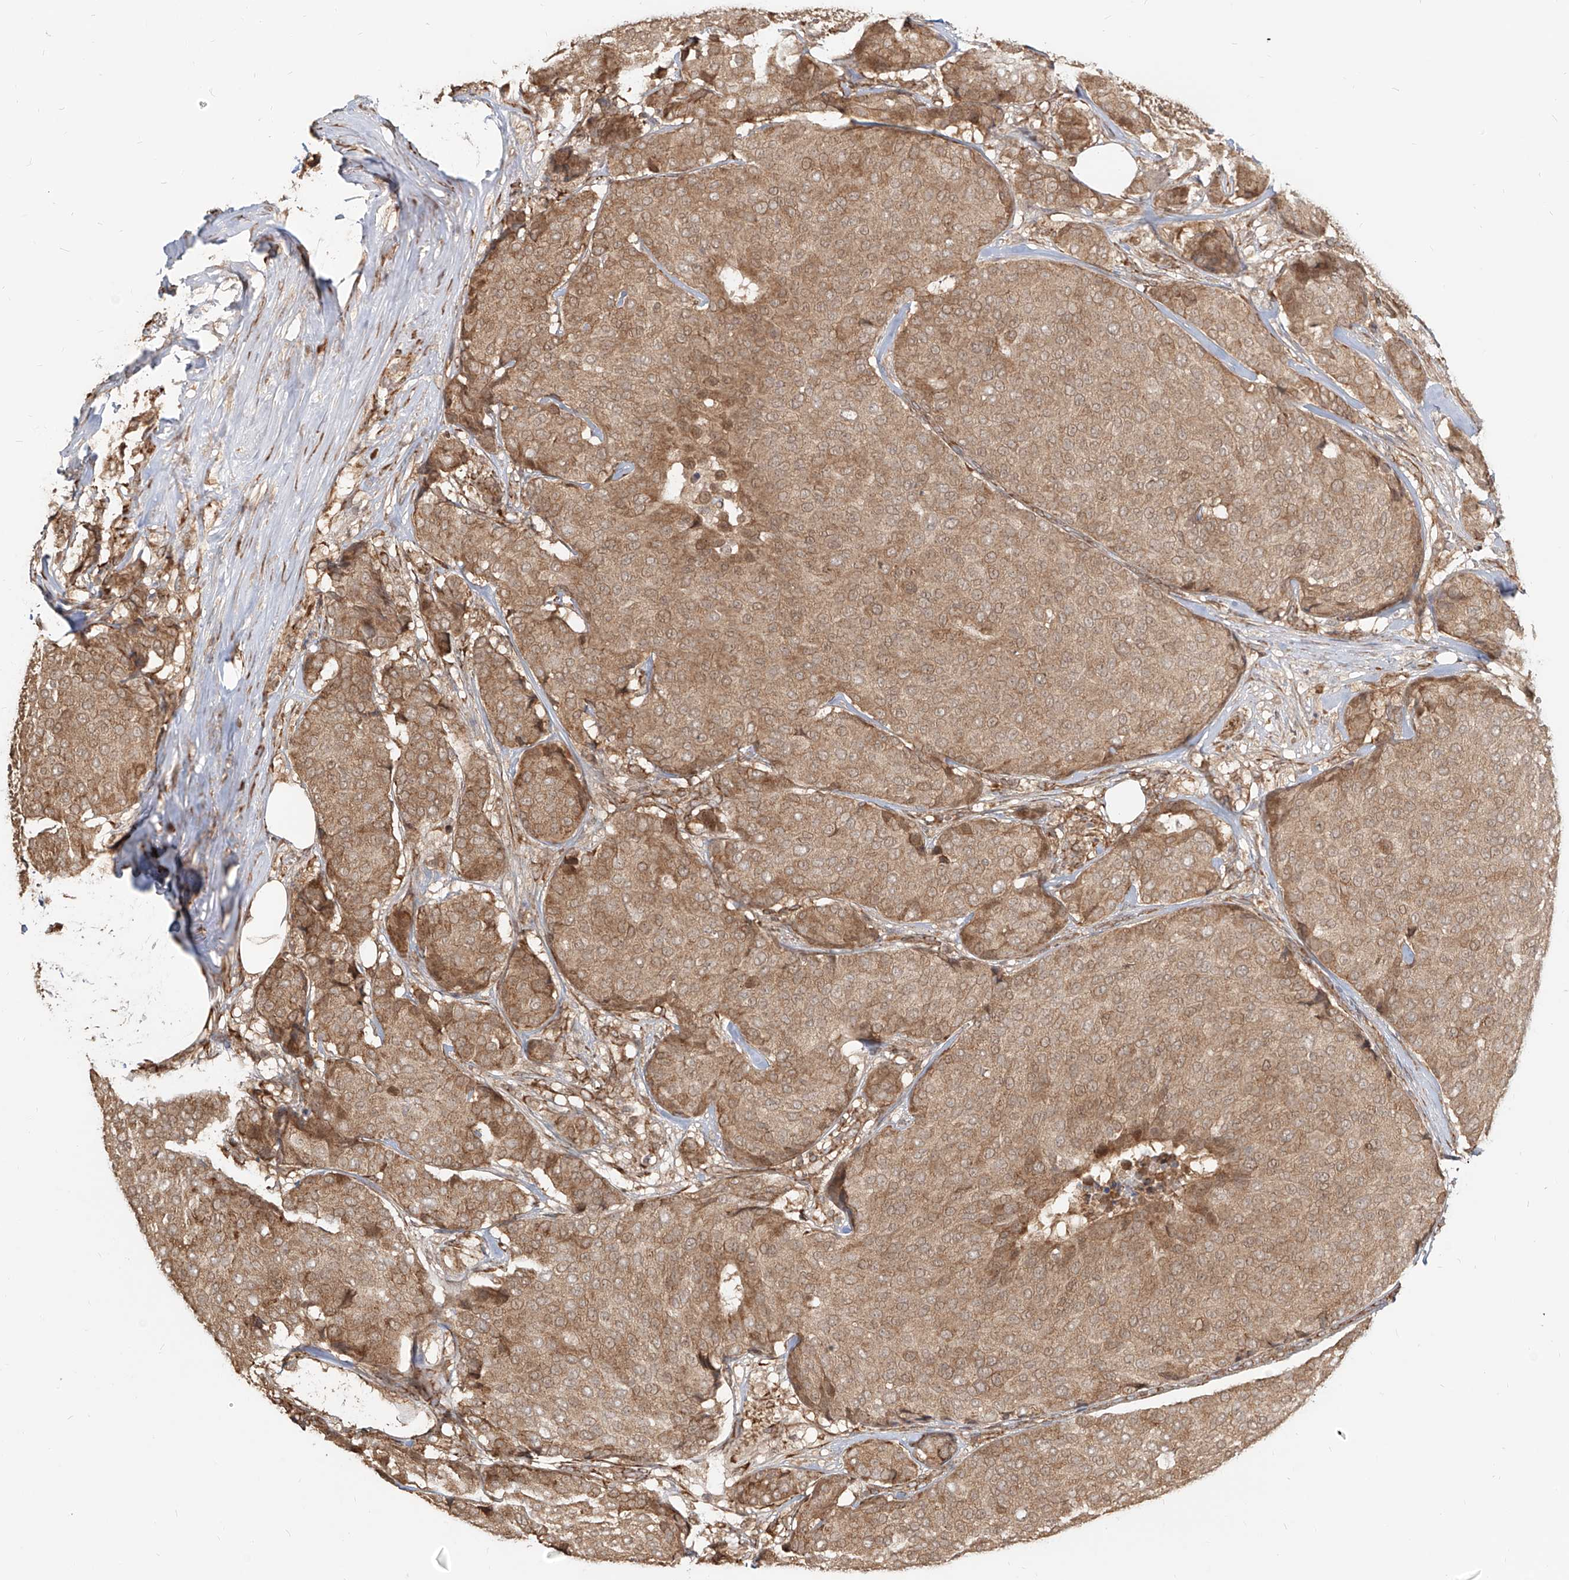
{"staining": {"intensity": "moderate", "quantity": ">75%", "location": "cytoplasmic/membranous"}, "tissue": "breast cancer", "cell_type": "Tumor cells", "image_type": "cancer", "snomed": [{"axis": "morphology", "description": "Duct carcinoma"}, {"axis": "topography", "description": "Breast"}], "caption": "Approximately >75% of tumor cells in human infiltrating ductal carcinoma (breast) exhibit moderate cytoplasmic/membranous protein positivity as visualized by brown immunohistochemical staining.", "gene": "UBE2K", "patient": {"sex": "female", "age": 75}}